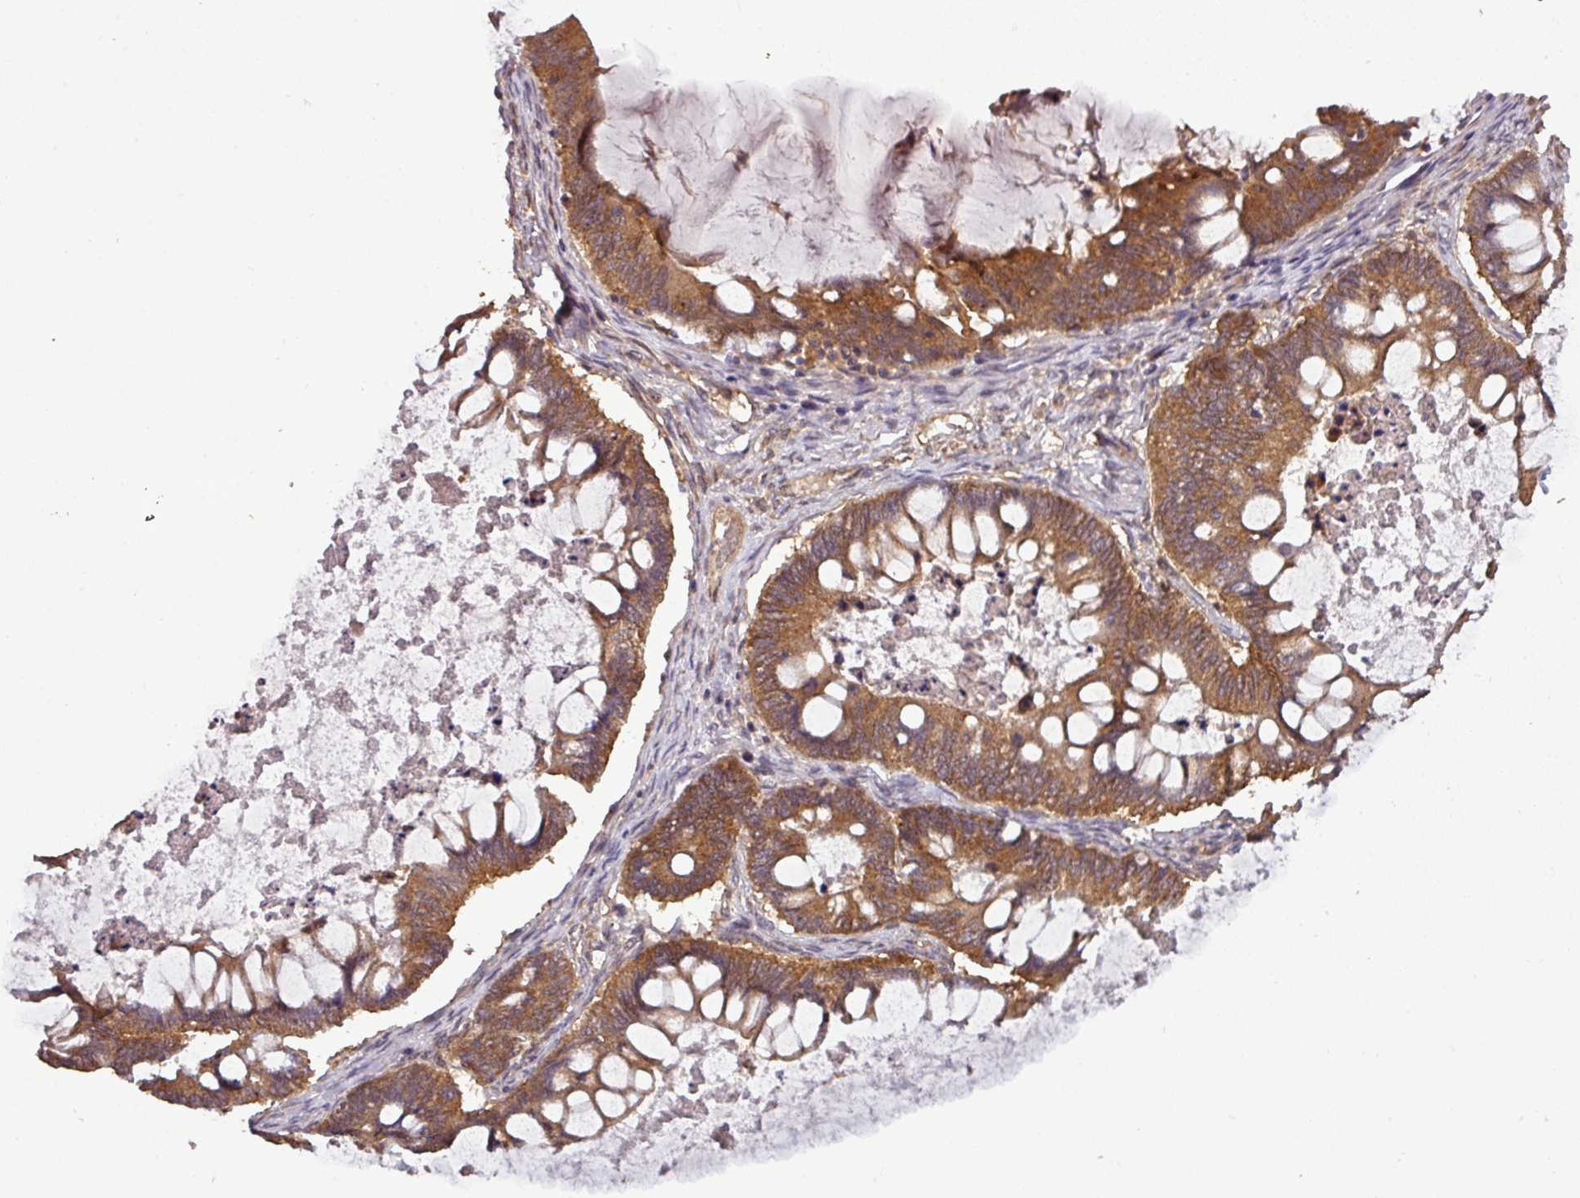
{"staining": {"intensity": "moderate", "quantity": ">75%", "location": "cytoplasmic/membranous"}, "tissue": "ovarian cancer", "cell_type": "Tumor cells", "image_type": "cancer", "snomed": [{"axis": "morphology", "description": "Cystadenocarcinoma, mucinous, NOS"}, {"axis": "topography", "description": "Ovary"}], "caption": "Protein staining reveals moderate cytoplasmic/membranous staining in about >75% of tumor cells in ovarian mucinous cystadenocarcinoma.", "gene": "NT5C3A", "patient": {"sex": "female", "age": 61}}